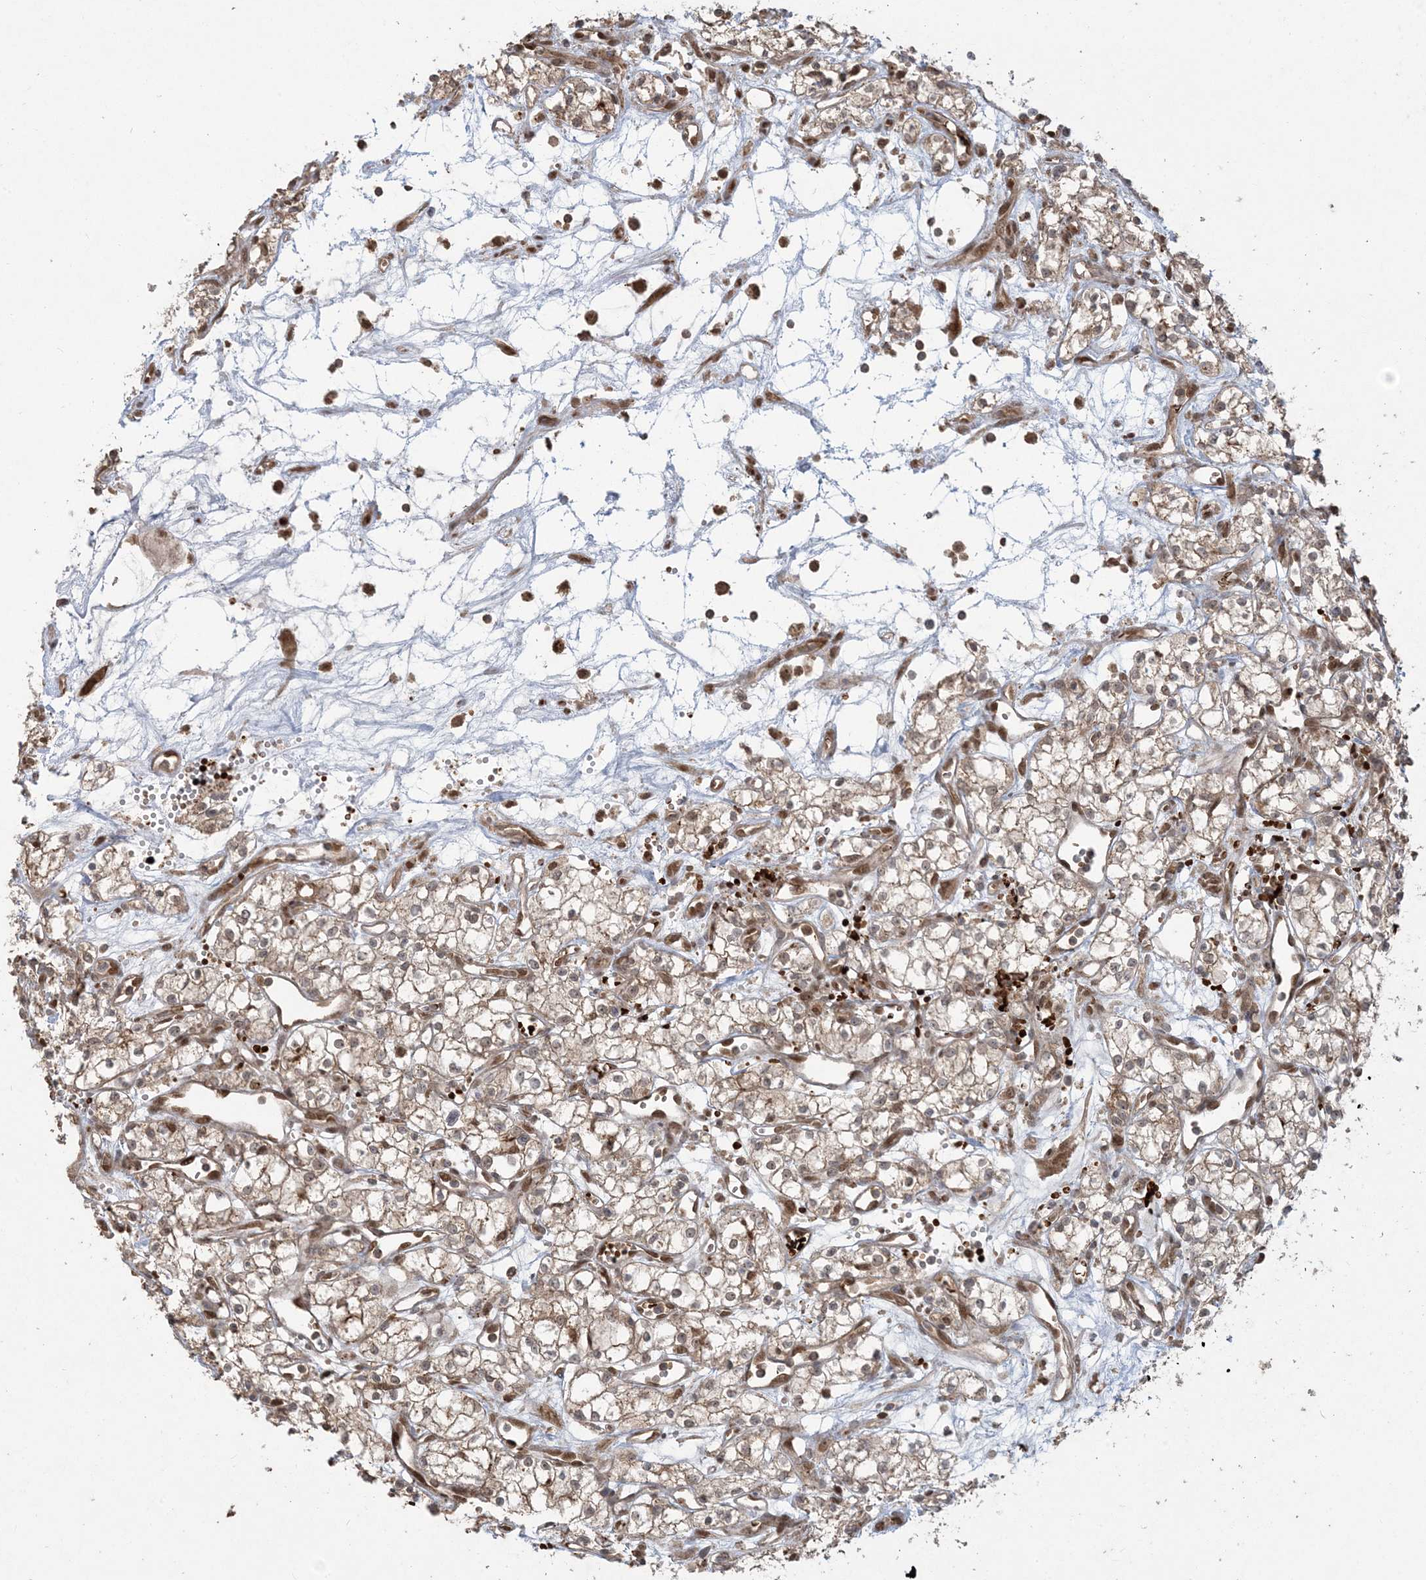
{"staining": {"intensity": "weak", "quantity": "<25%", "location": "cytoplasmic/membranous"}, "tissue": "renal cancer", "cell_type": "Tumor cells", "image_type": "cancer", "snomed": [{"axis": "morphology", "description": "Adenocarcinoma, NOS"}, {"axis": "topography", "description": "Kidney"}], "caption": "This photomicrograph is of adenocarcinoma (renal) stained with IHC to label a protein in brown with the nuclei are counter-stained blue. There is no expression in tumor cells. (DAB immunohistochemistry with hematoxylin counter stain).", "gene": "ABCF3", "patient": {"sex": "male", "age": 59}}